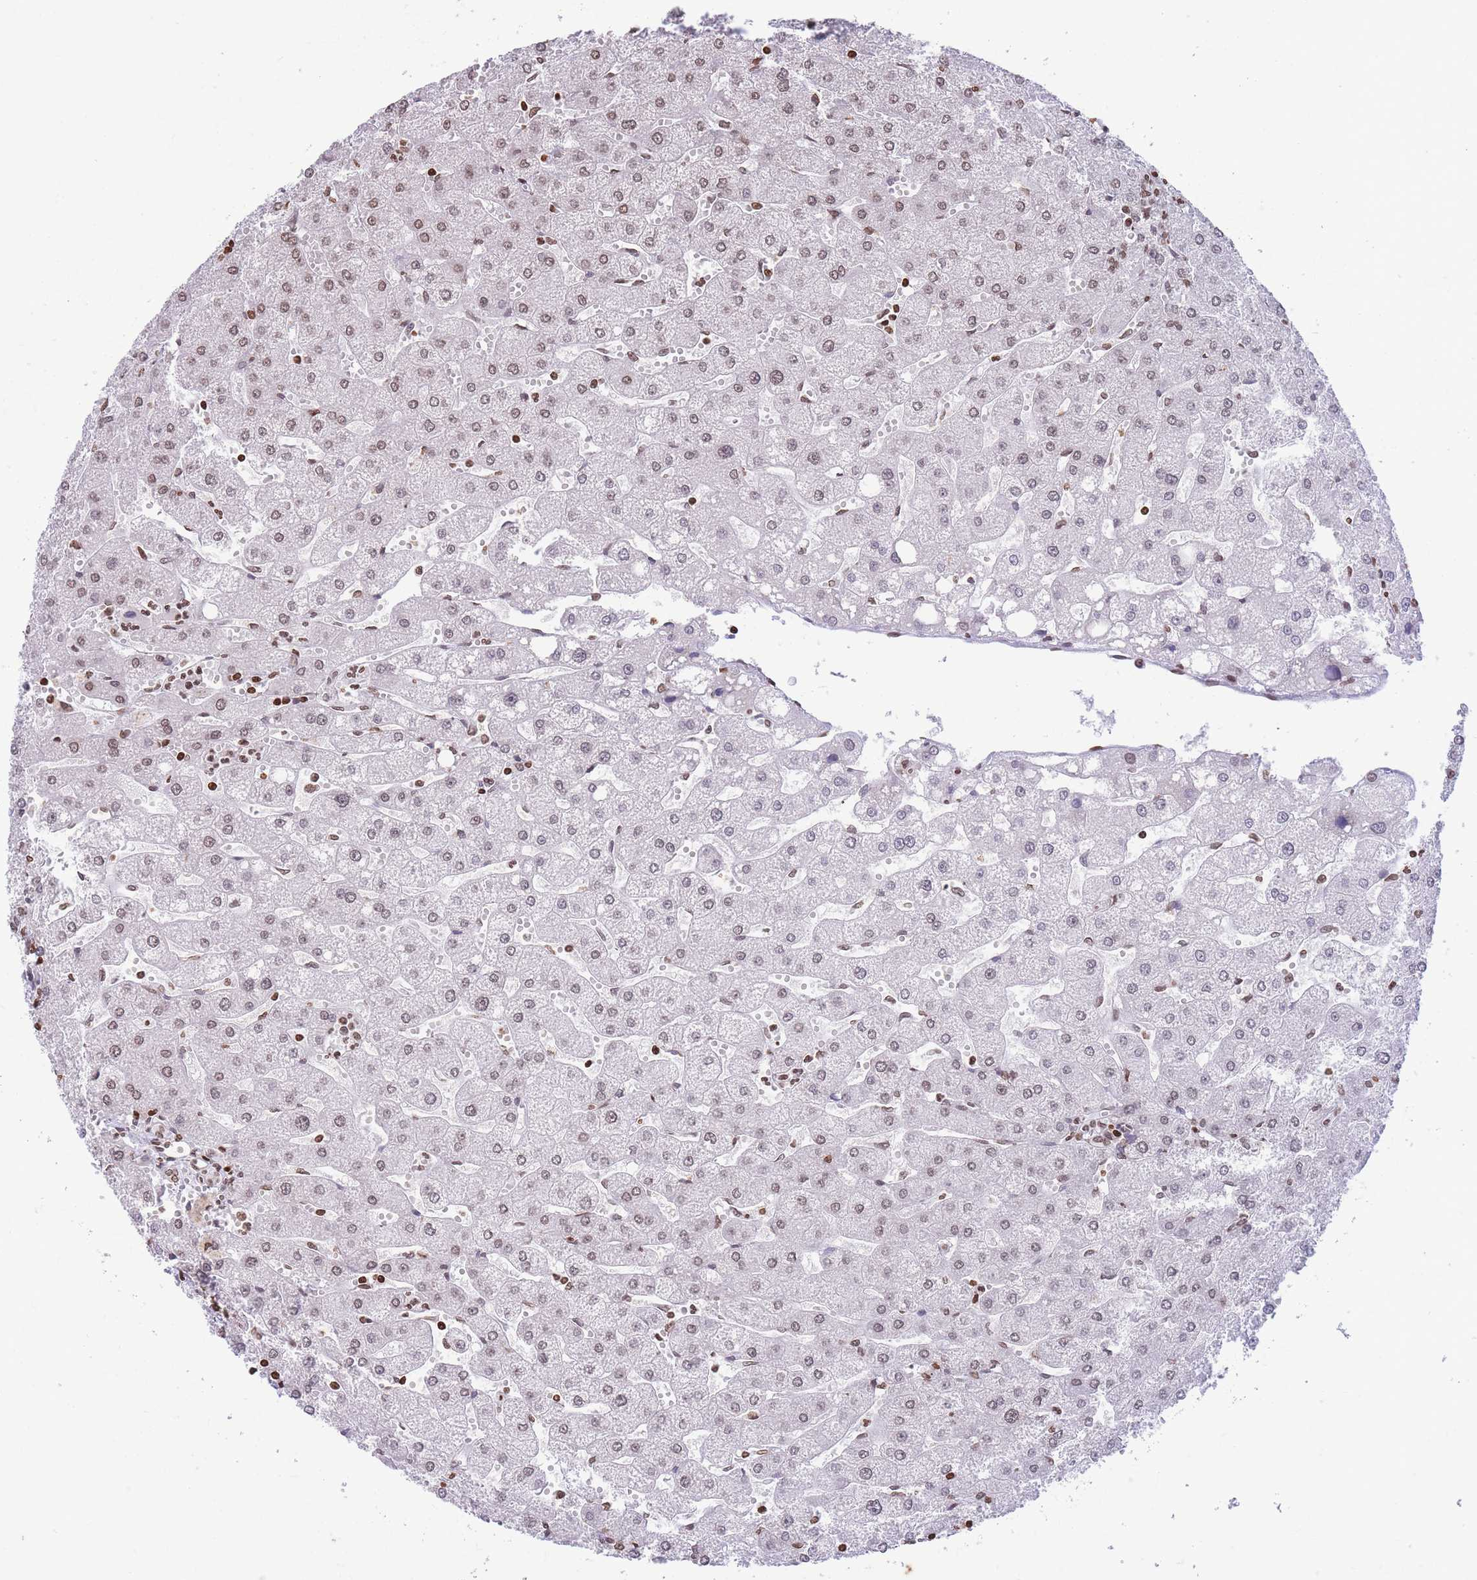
{"staining": {"intensity": "moderate", "quantity": ">75%", "location": "nuclear"}, "tissue": "liver", "cell_type": "Cholangiocytes", "image_type": "normal", "snomed": [{"axis": "morphology", "description": "Normal tissue, NOS"}, {"axis": "topography", "description": "Liver"}], "caption": "A high-resolution image shows IHC staining of normal liver, which reveals moderate nuclear expression in about >75% of cholangiocytes.", "gene": "H2BC10", "patient": {"sex": "male", "age": 67}}